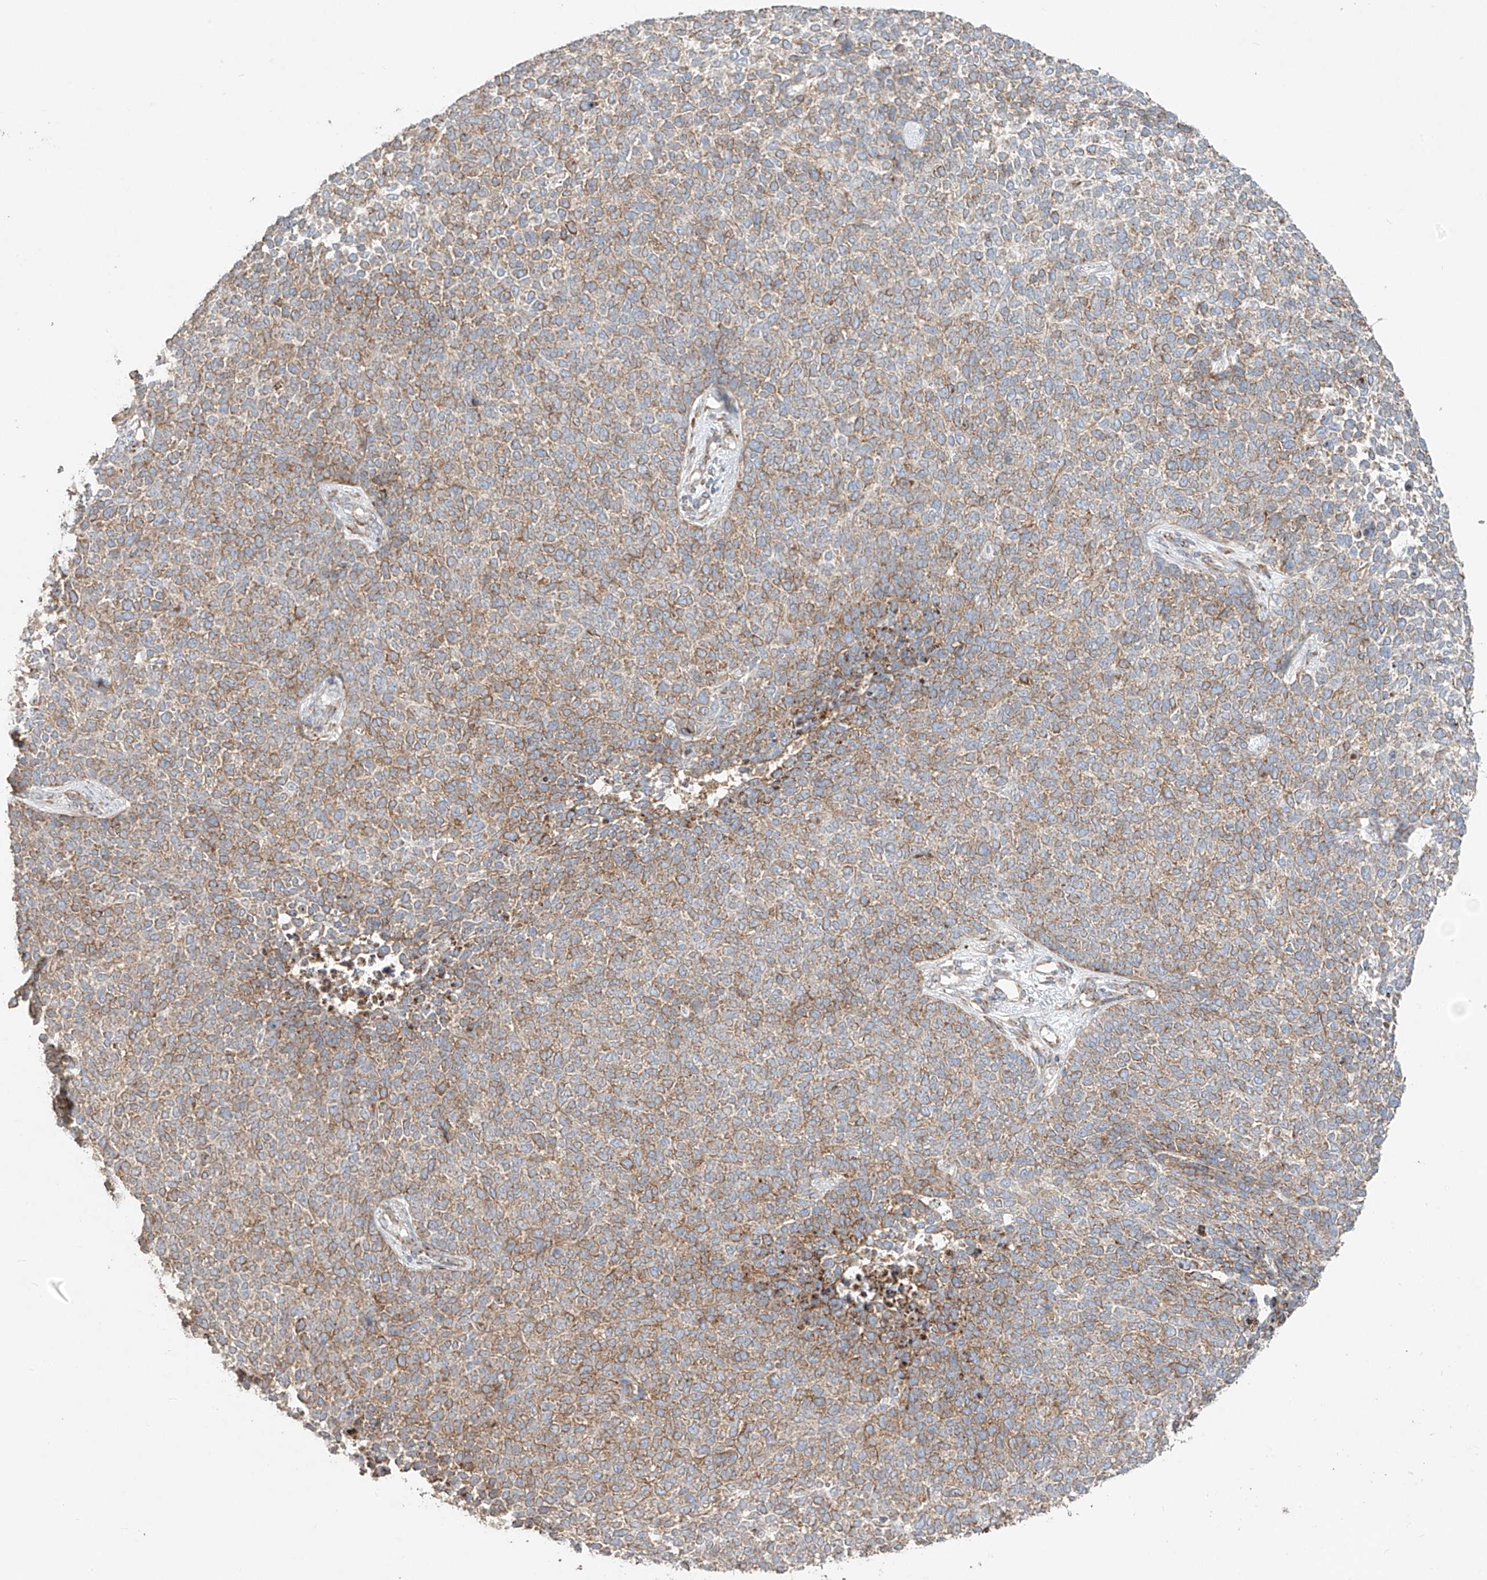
{"staining": {"intensity": "moderate", "quantity": ">75%", "location": "cytoplasmic/membranous"}, "tissue": "skin cancer", "cell_type": "Tumor cells", "image_type": "cancer", "snomed": [{"axis": "morphology", "description": "Basal cell carcinoma"}, {"axis": "topography", "description": "Skin"}], "caption": "Skin cancer (basal cell carcinoma) stained with a brown dye shows moderate cytoplasmic/membranous positive expression in approximately >75% of tumor cells.", "gene": "COLGALT2", "patient": {"sex": "female", "age": 84}}